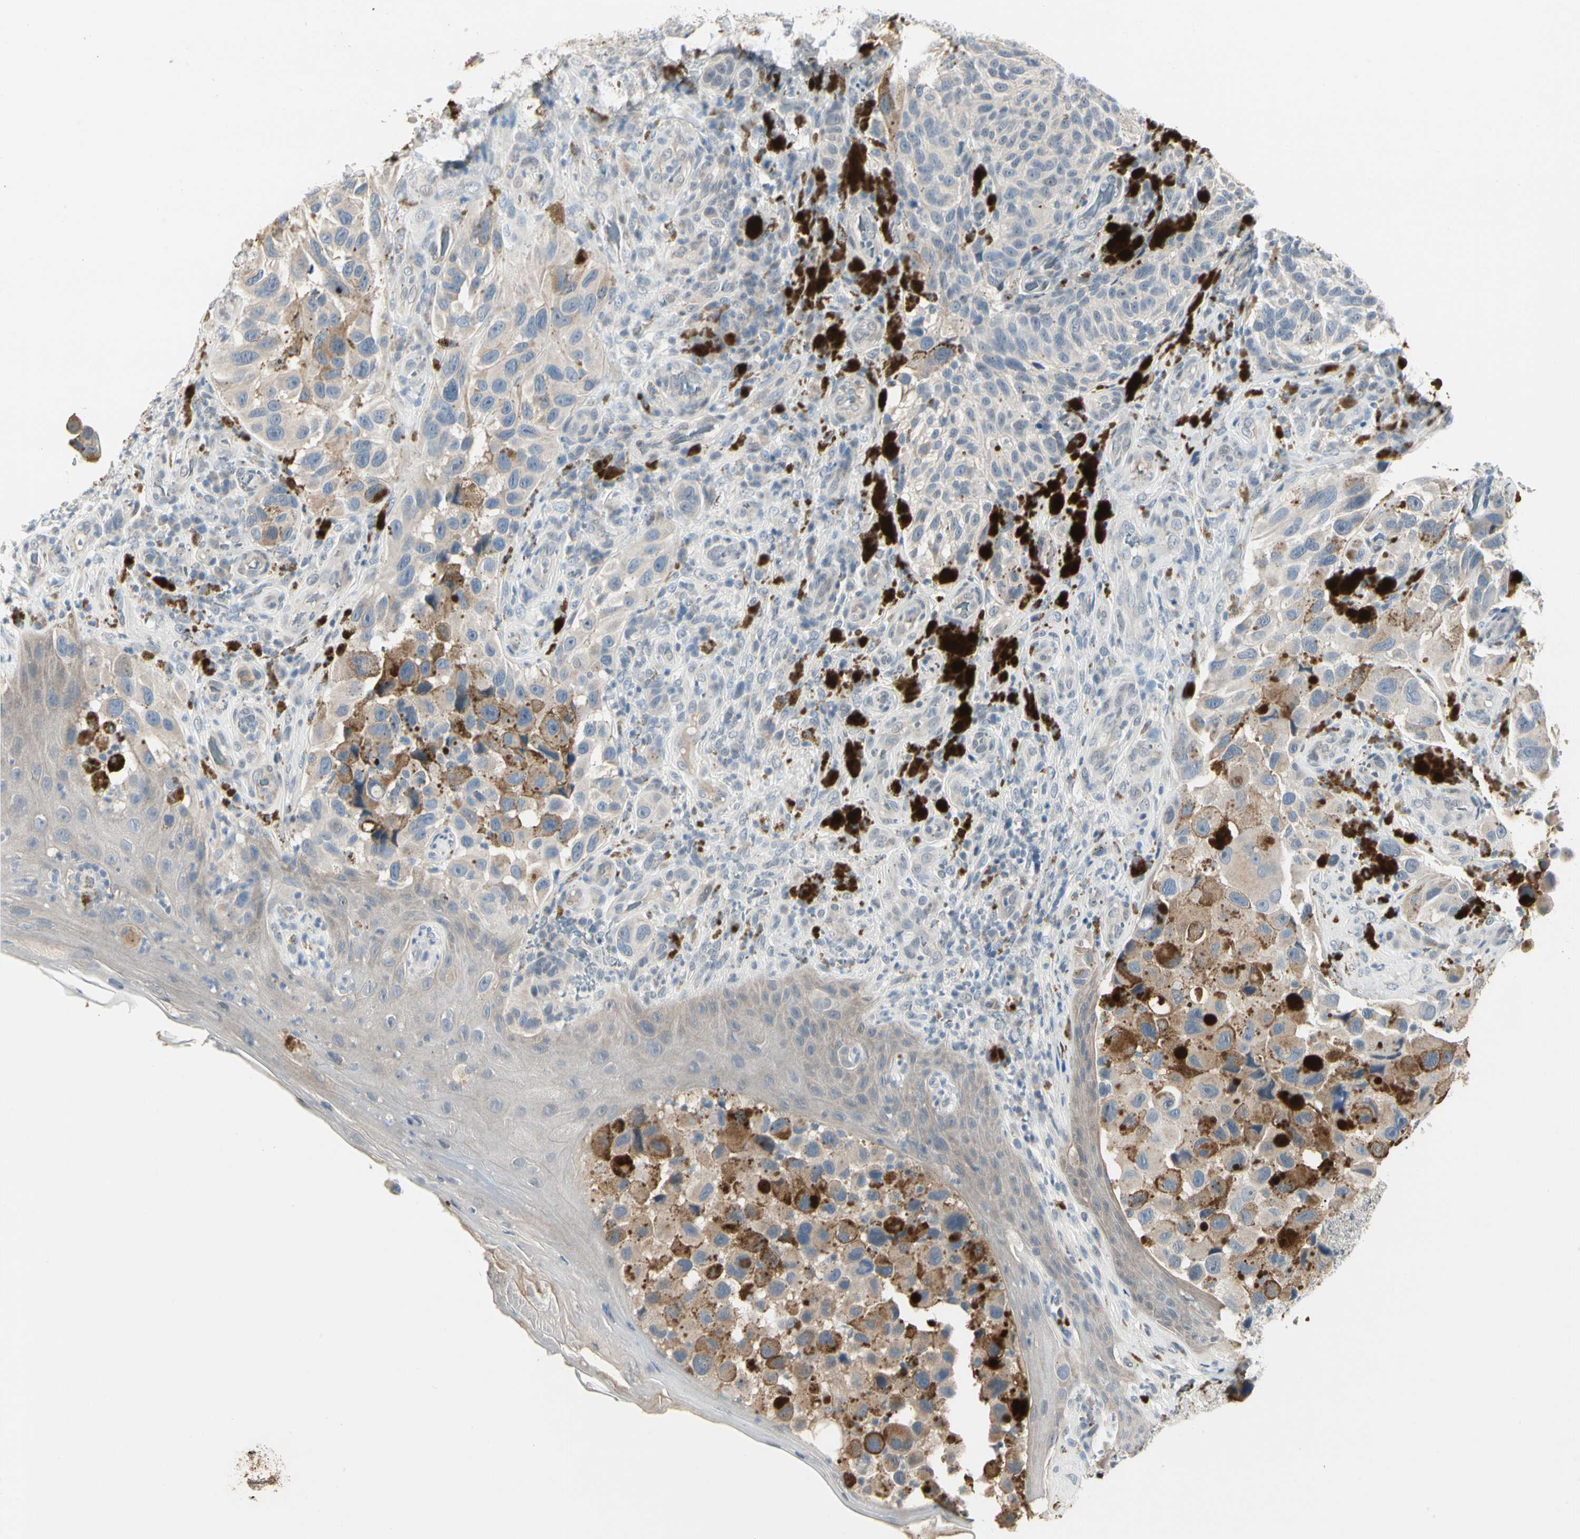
{"staining": {"intensity": "negative", "quantity": "none", "location": "none"}, "tissue": "melanoma", "cell_type": "Tumor cells", "image_type": "cancer", "snomed": [{"axis": "morphology", "description": "Malignant melanoma, NOS"}, {"axis": "topography", "description": "Skin"}], "caption": "Tumor cells show no significant staining in malignant melanoma.", "gene": "GREM1", "patient": {"sex": "female", "age": 73}}